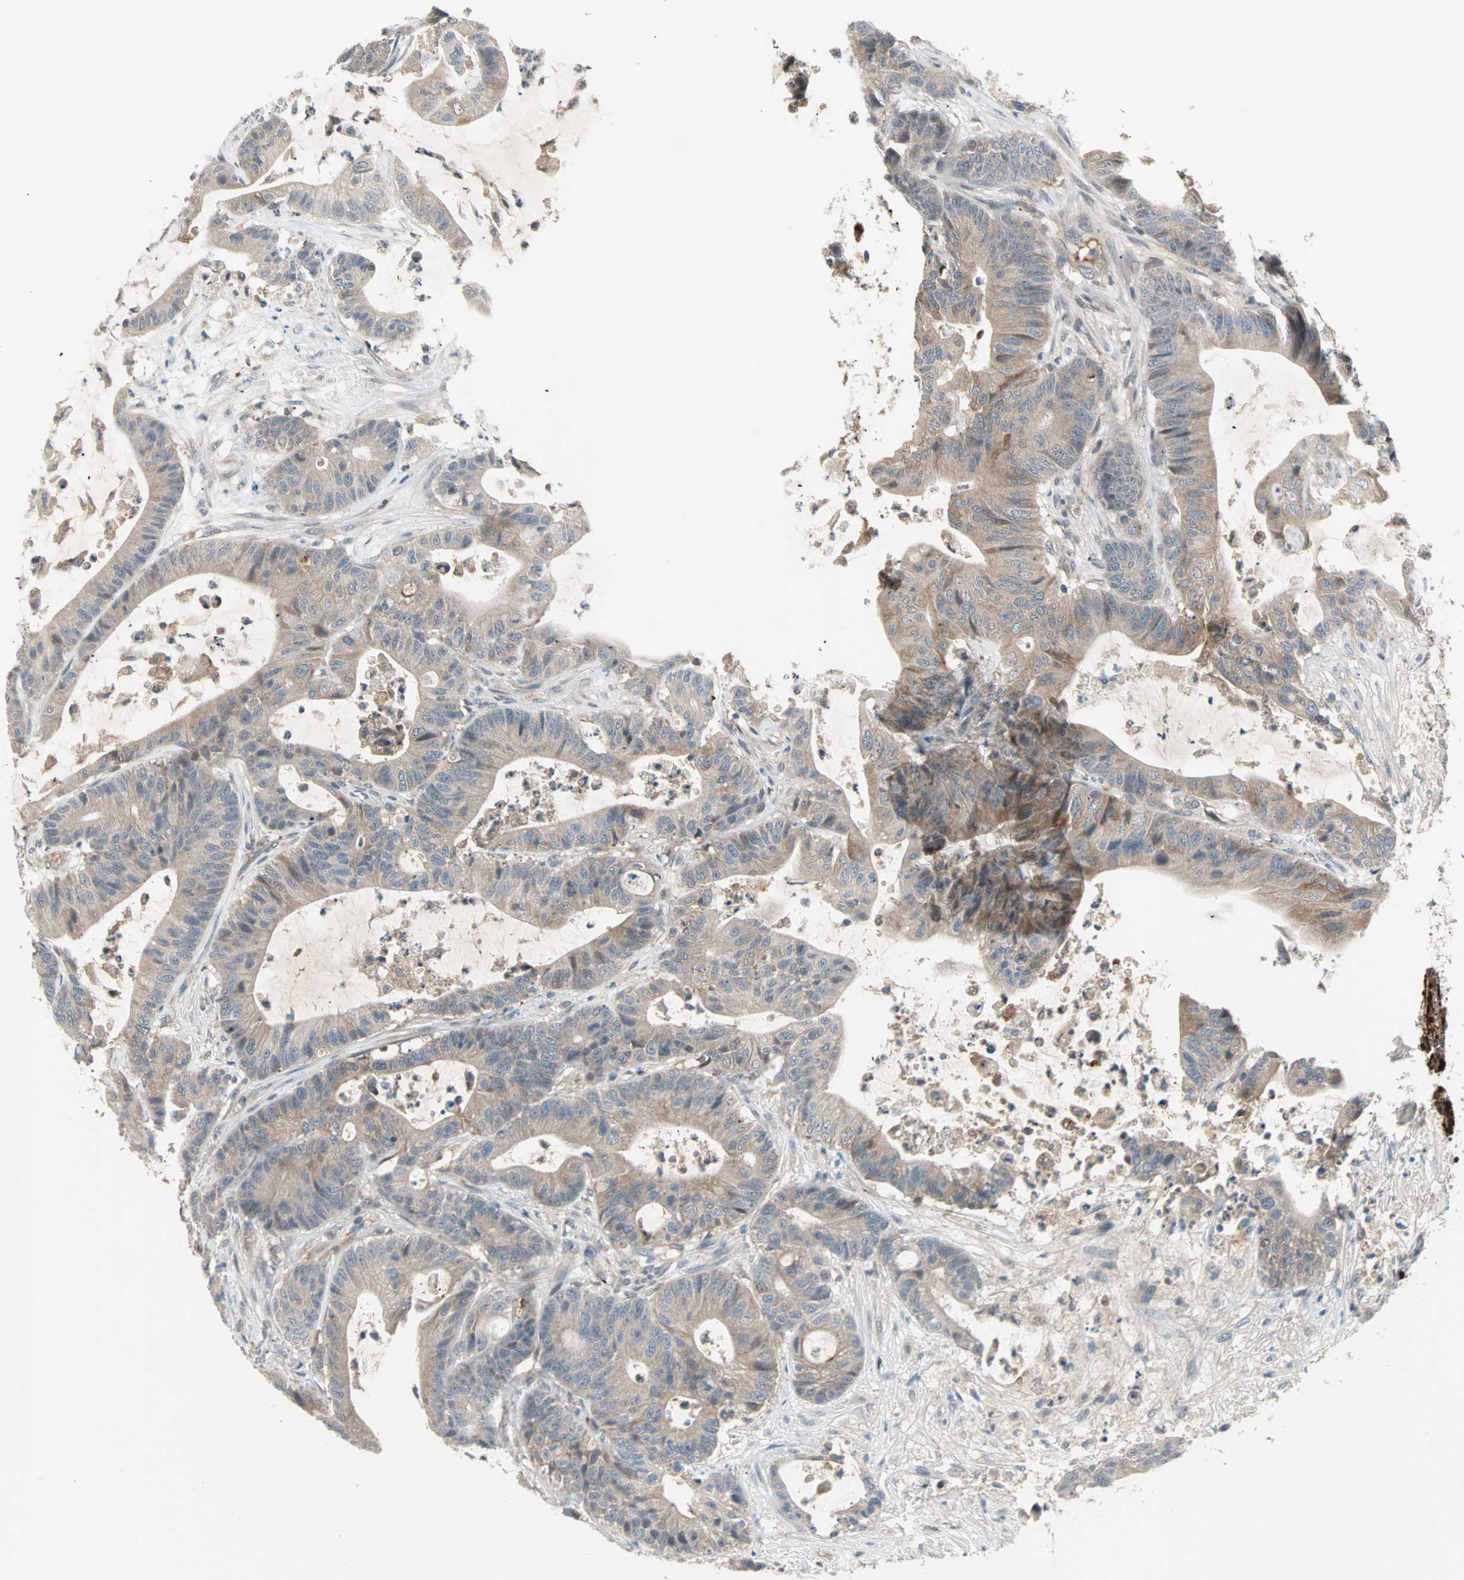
{"staining": {"intensity": "weak", "quantity": "25%-75%", "location": "cytoplasmic/membranous"}, "tissue": "colorectal cancer", "cell_type": "Tumor cells", "image_type": "cancer", "snomed": [{"axis": "morphology", "description": "Adenocarcinoma, NOS"}, {"axis": "topography", "description": "Colon"}], "caption": "Colorectal adenocarcinoma stained with IHC shows weak cytoplasmic/membranous expression in approximately 25%-75% of tumor cells. Using DAB (3,3'-diaminobenzidine) (brown) and hematoxylin (blue) stains, captured at high magnification using brightfield microscopy.", "gene": "PROS1", "patient": {"sex": "female", "age": 84}}